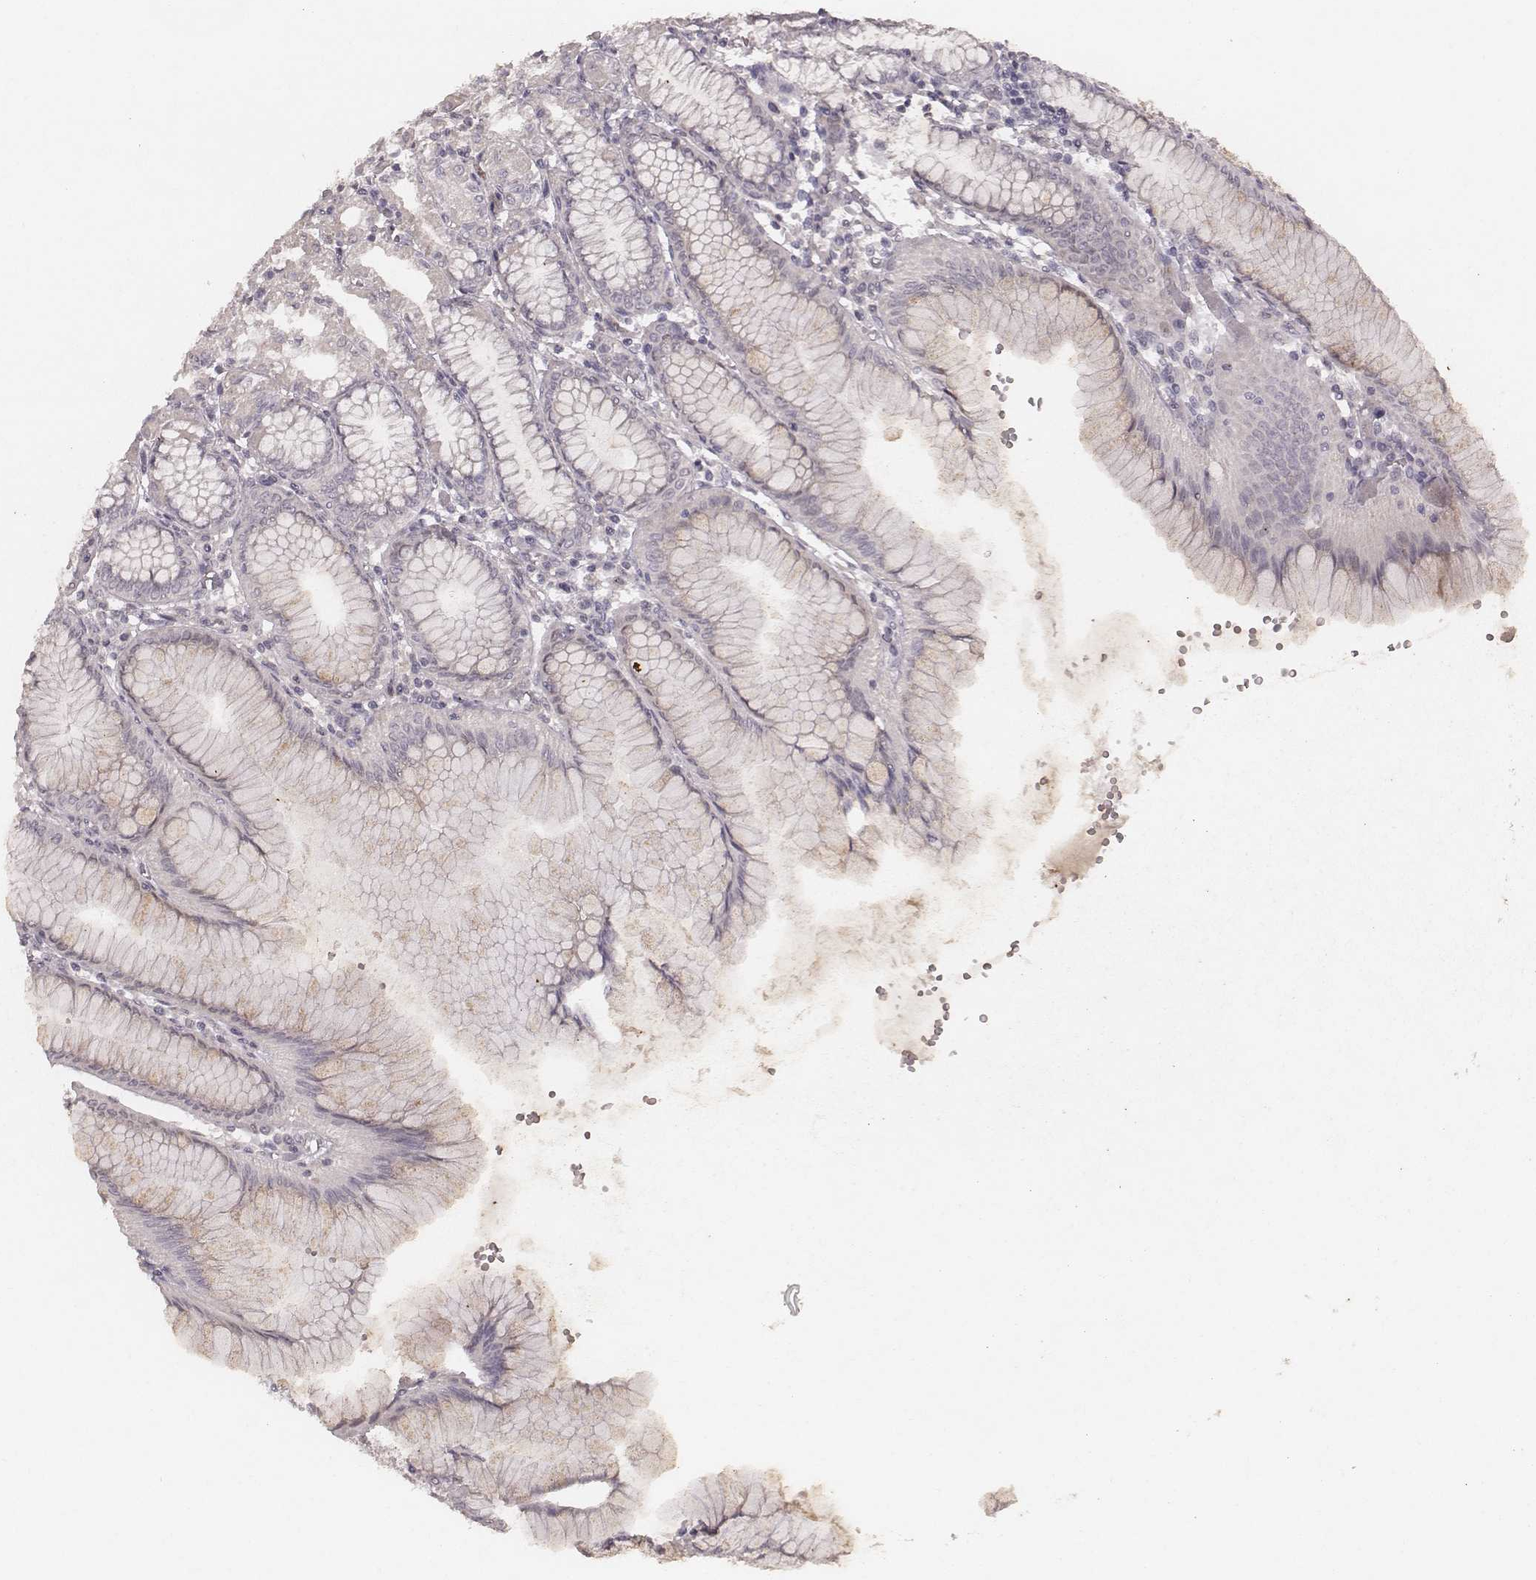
{"staining": {"intensity": "negative", "quantity": "none", "location": "none"}, "tissue": "stomach", "cell_type": "Glandular cells", "image_type": "normal", "snomed": [{"axis": "morphology", "description": "Normal tissue, NOS"}, {"axis": "topography", "description": "Skeletal muscle"}, {"axis": "topography", "description": "Stomach"}], "caption": "DAB (3,3'-diaminobenzidine) immunohistochemical staining of benign stomach exhibits no significant staining in glandular cells.", "gene": "FAM13B", "patient": {"sex": "female", "age": 57}}